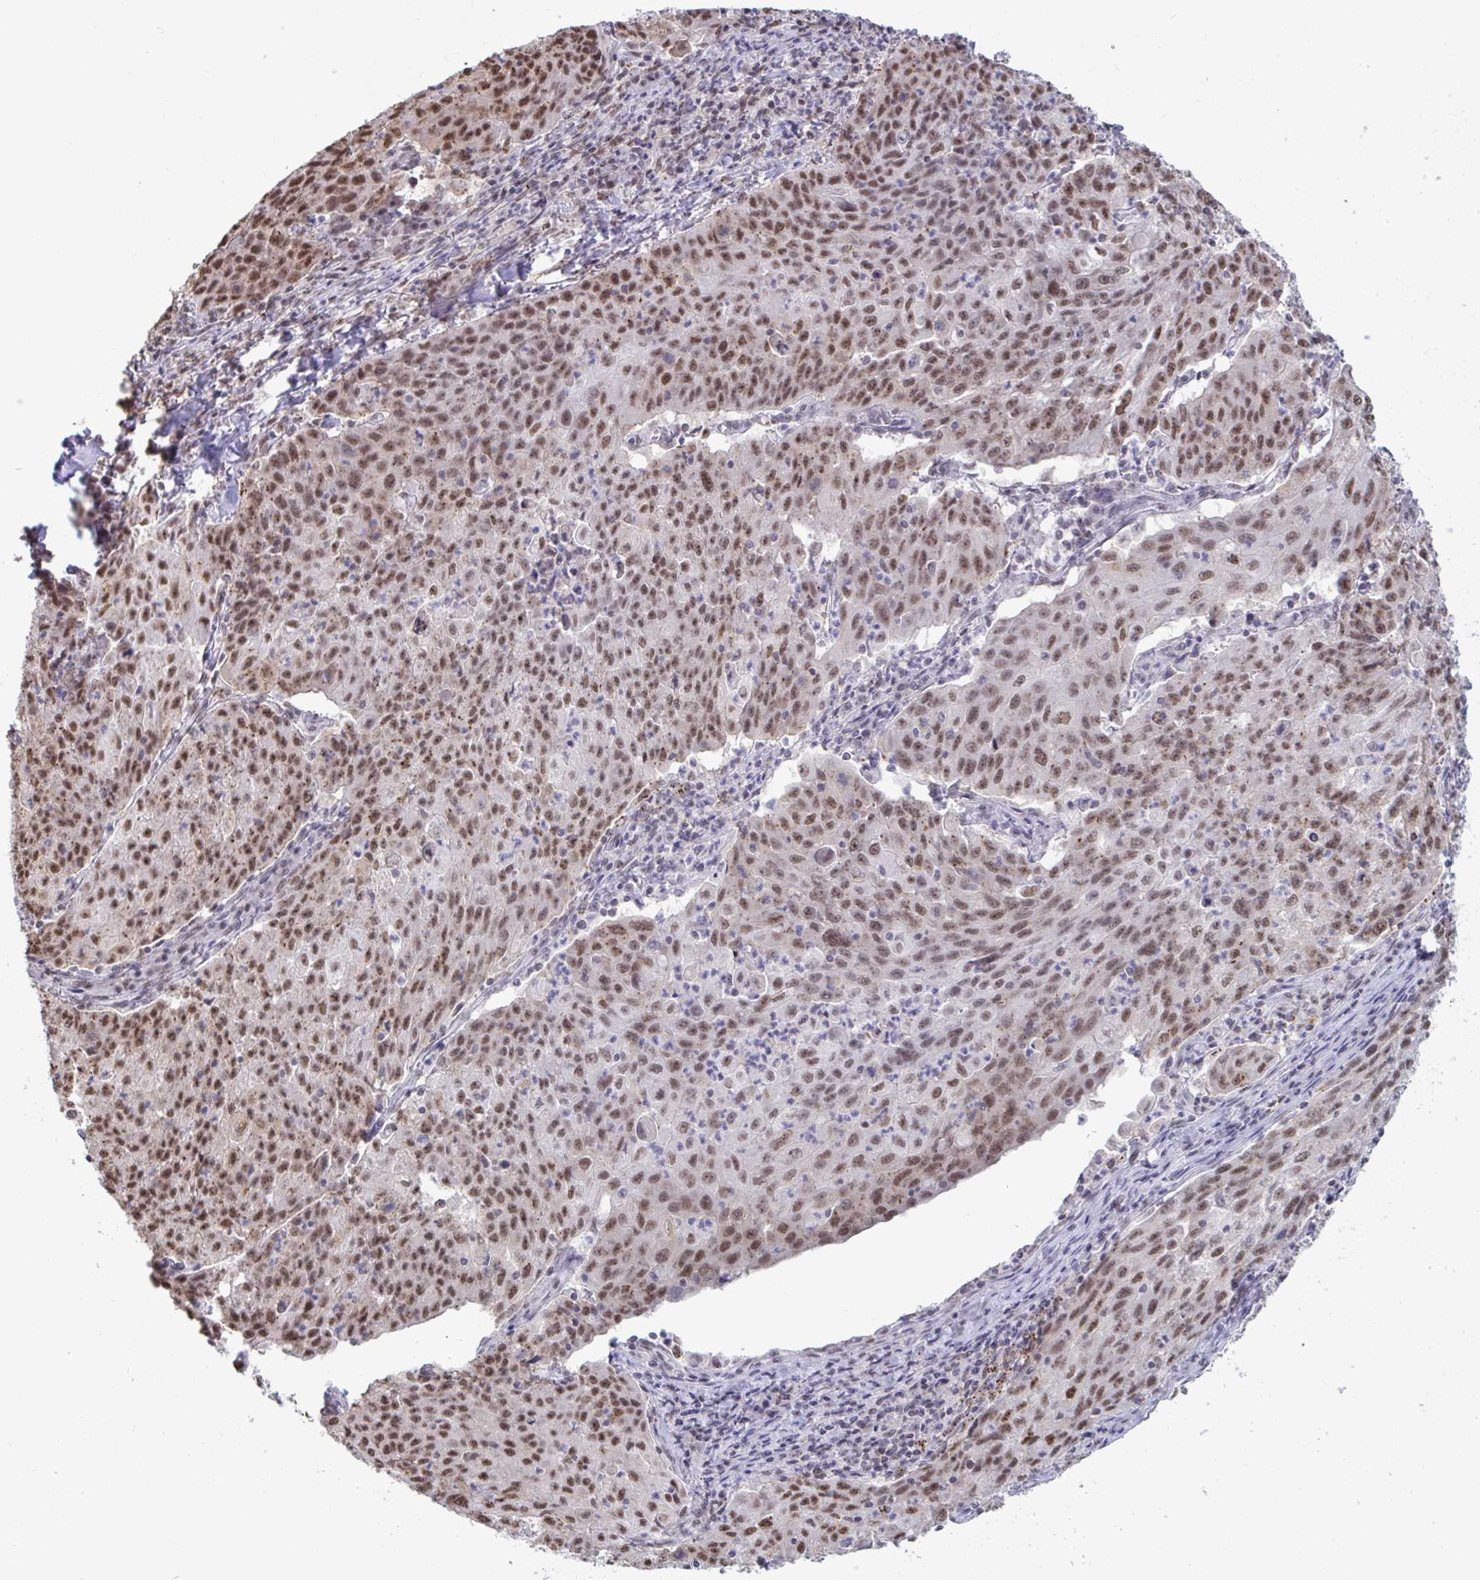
{"staining": {"intensity": "moderate", "quantity": ">75%", "location": "nuclear"}, "tissue": "lung cancer", "cell_type": "Tumor cells", "image_type": "cancer", "snomed": [{"axis": "morphology", "description": "Squamous cell carcinoma, NOS"}, {"axis": "morphology", "description": "Squamous cell carcinoma, metastatic, NOS"}, {"axis": "topography", "description": "Bronchus"}, {"axis": "topography", "description": "Lung"}], "caption": "Protein expression analysis of human lung cancer (metastatic squamous cell carcinoma) reveals moderate nuclear expression in about >75% of tumor cells. The protein of interest is shown in brown color, while the nuclei are stained blue.", "gene": "PUF60", "patient": {"sex": "male", "age": 62}}